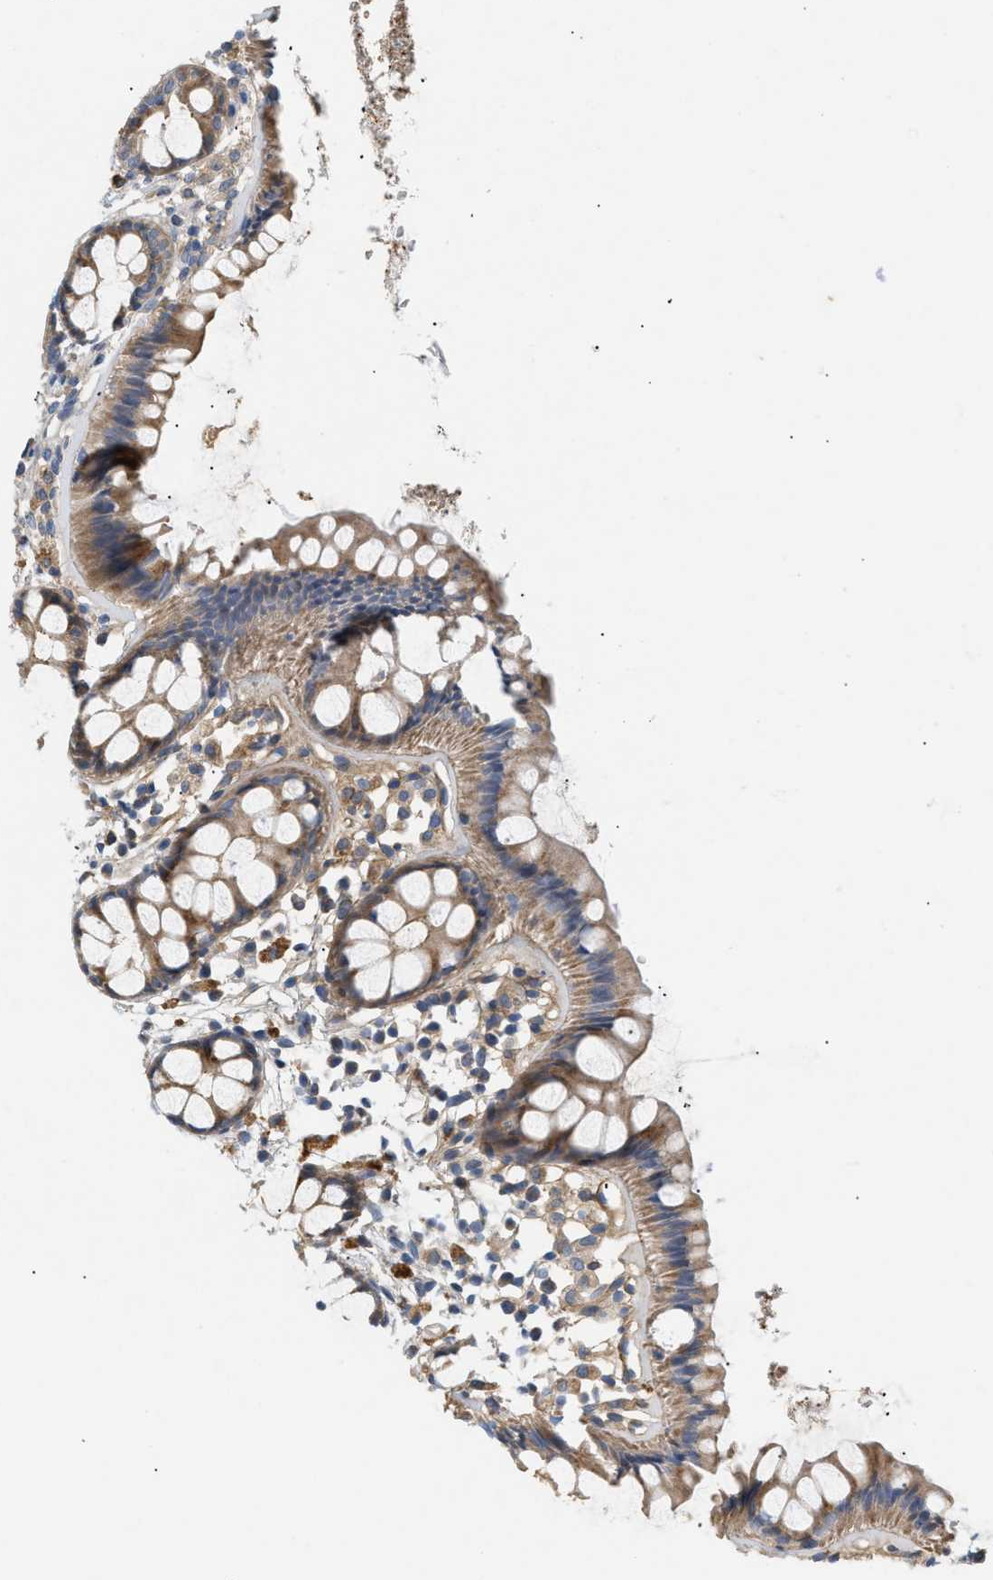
{"staining": {"intensity": "moderate", "quantity": ">75%", "location": "cytoplasmic/membranous"}, "tissue": "rectum", "cell_type": "Glandular cells", "image_type": "normal", "snomed": [{"axis": "morphology", "description": "Normal tissue, NOS"}, {"axis": "topography", "description": "Rectum"}], "caption": "Immunohistochemistry (IHC) (DAB) staining of benign human rectum reveals moderate cytoplasmic/membranous protein staining in about >75% of glandular cells. (Brightfield microscopy of DAB IHC at high magnification).", "gene": "FARS2", "patient": {"sex": "female", "age": 66}}